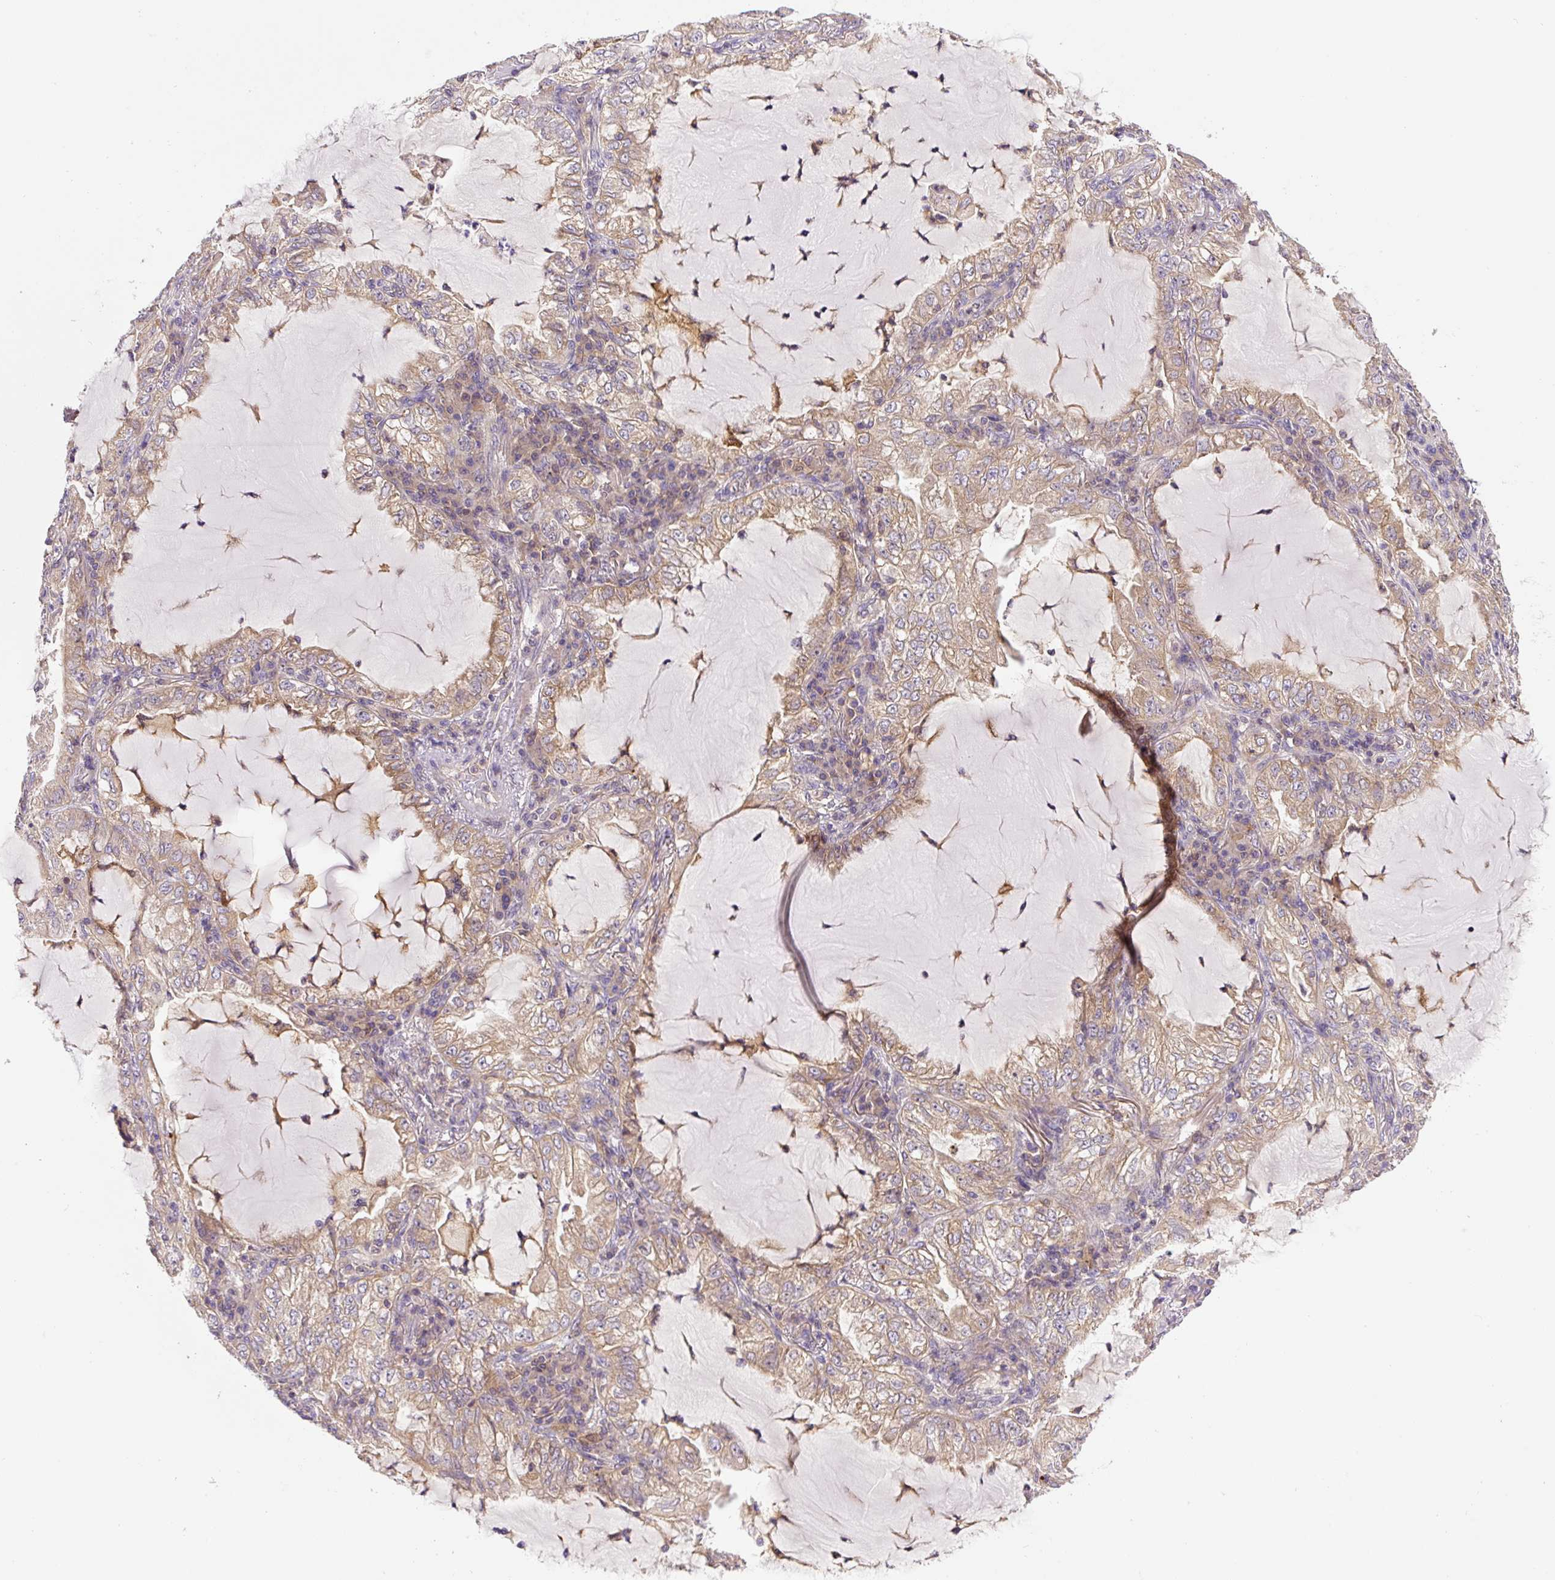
{"staining": {"intensity": "weak", "quantity": ">75%", "location": "cytoplasmic/membranous"}, "tissue": "lung cancer", "cell_type": "Tumor cells", "image_type": "cancer", "snomed": [{"axis": "morphology", "description": "Adenocarcinoma, NOS"}, {"axis": "topography", "description": "Lung"}], "caption": "Lung cancer stained with a brown dye shows weak cytoplasmic/membranous positive expression in approximately >75% of tumor cells.", "gene": "CCDC28A", "patient": {"sex": "female", "age": 73}}